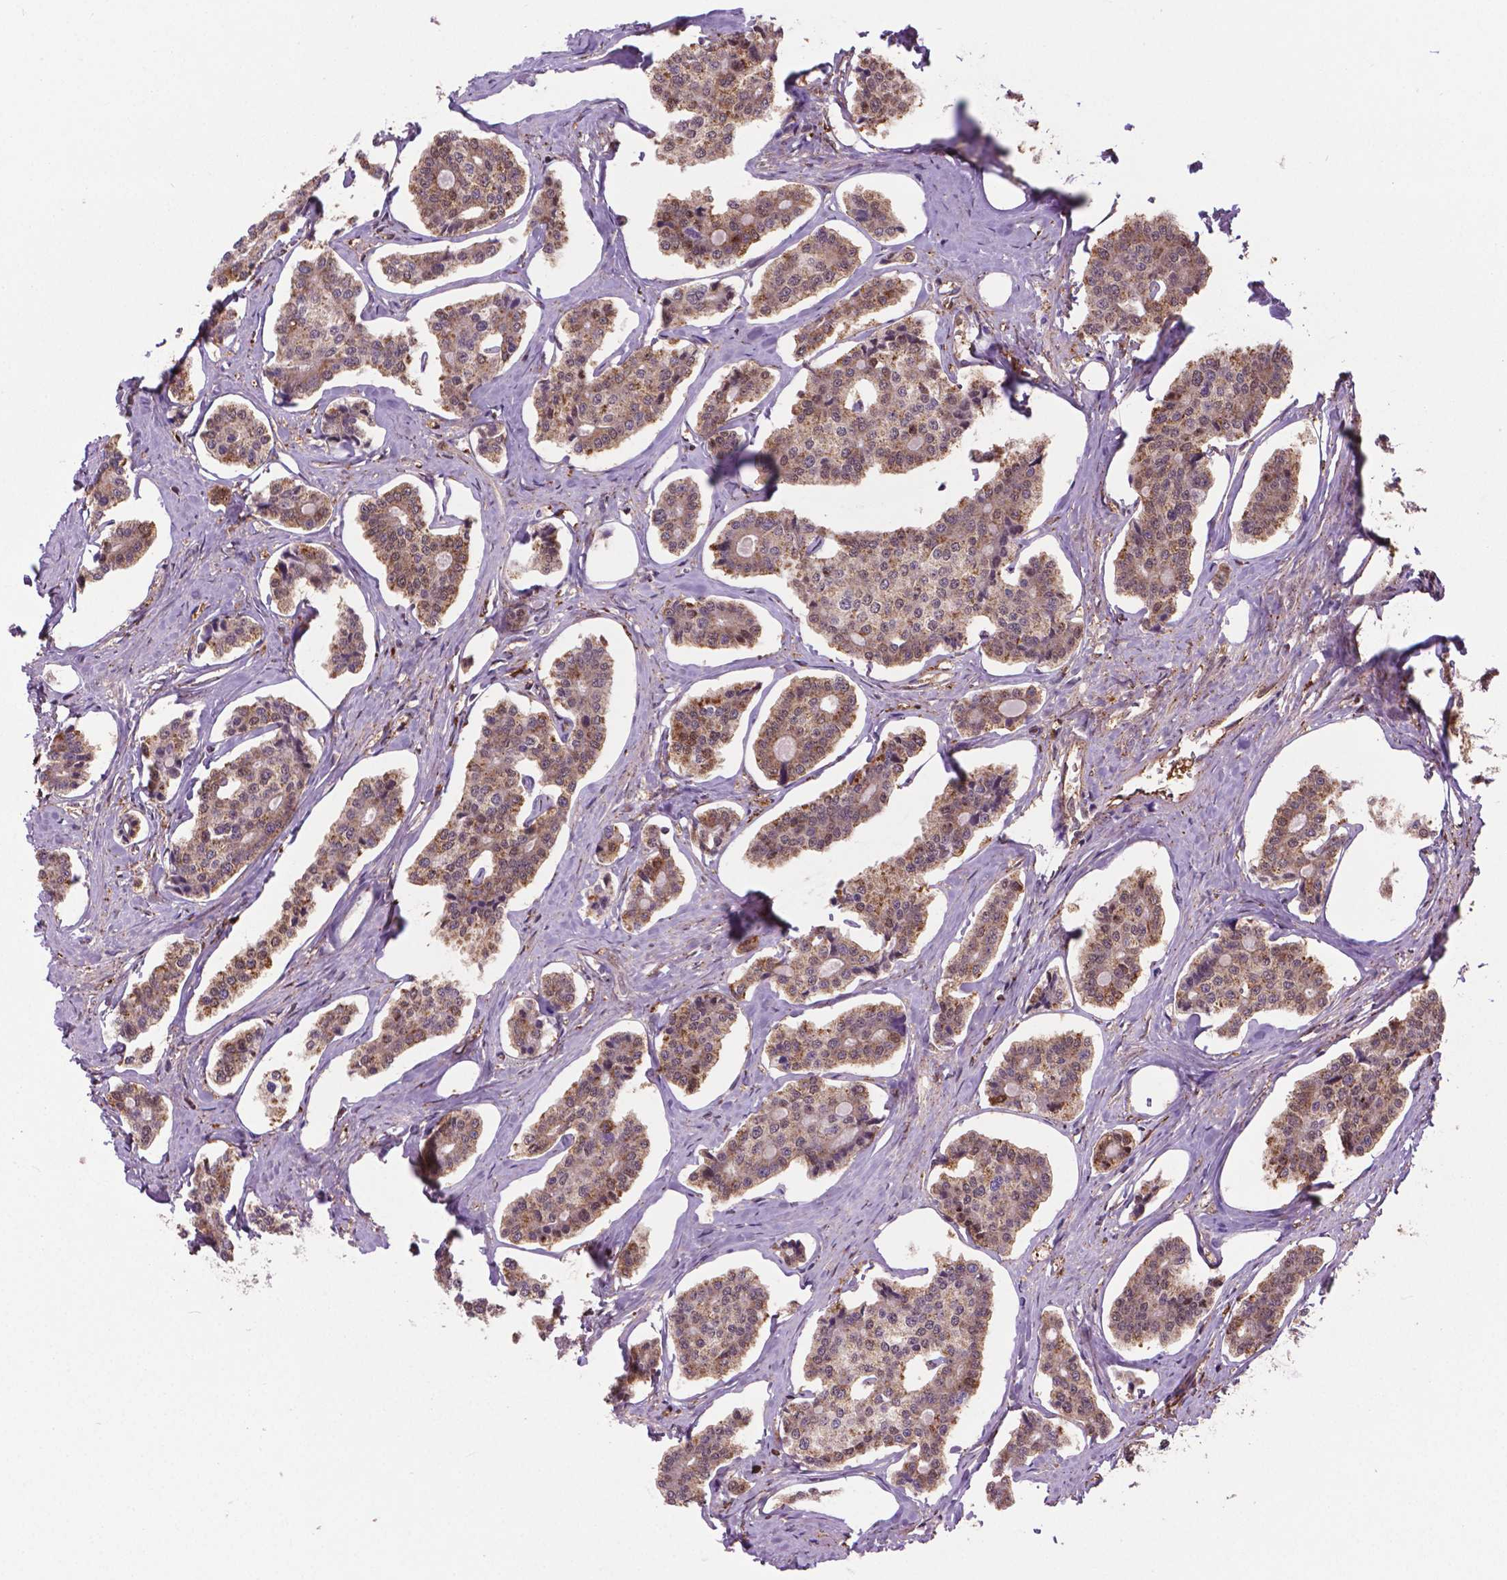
{"staining": {"intensity": "weak", "quantity": "25%-75%", "location": "cytoplasmic/membranous"}, "tissue": "carcinoid", "cell_type": "Tumor cells", "image_type": "cancer", "snomed": [{"axis": "morphology", "description": "Carcinoid, malignant, NOS"}, {"axis": "topography", "description": "Small intestine"}], "caption": "The immunohistochemical stain shows weak cytoplasmic/membranous positivity in tumor cells of carcinoid tissue.", "gene": "PLIN3", "patient": {"sex": "female", "age": 65}}